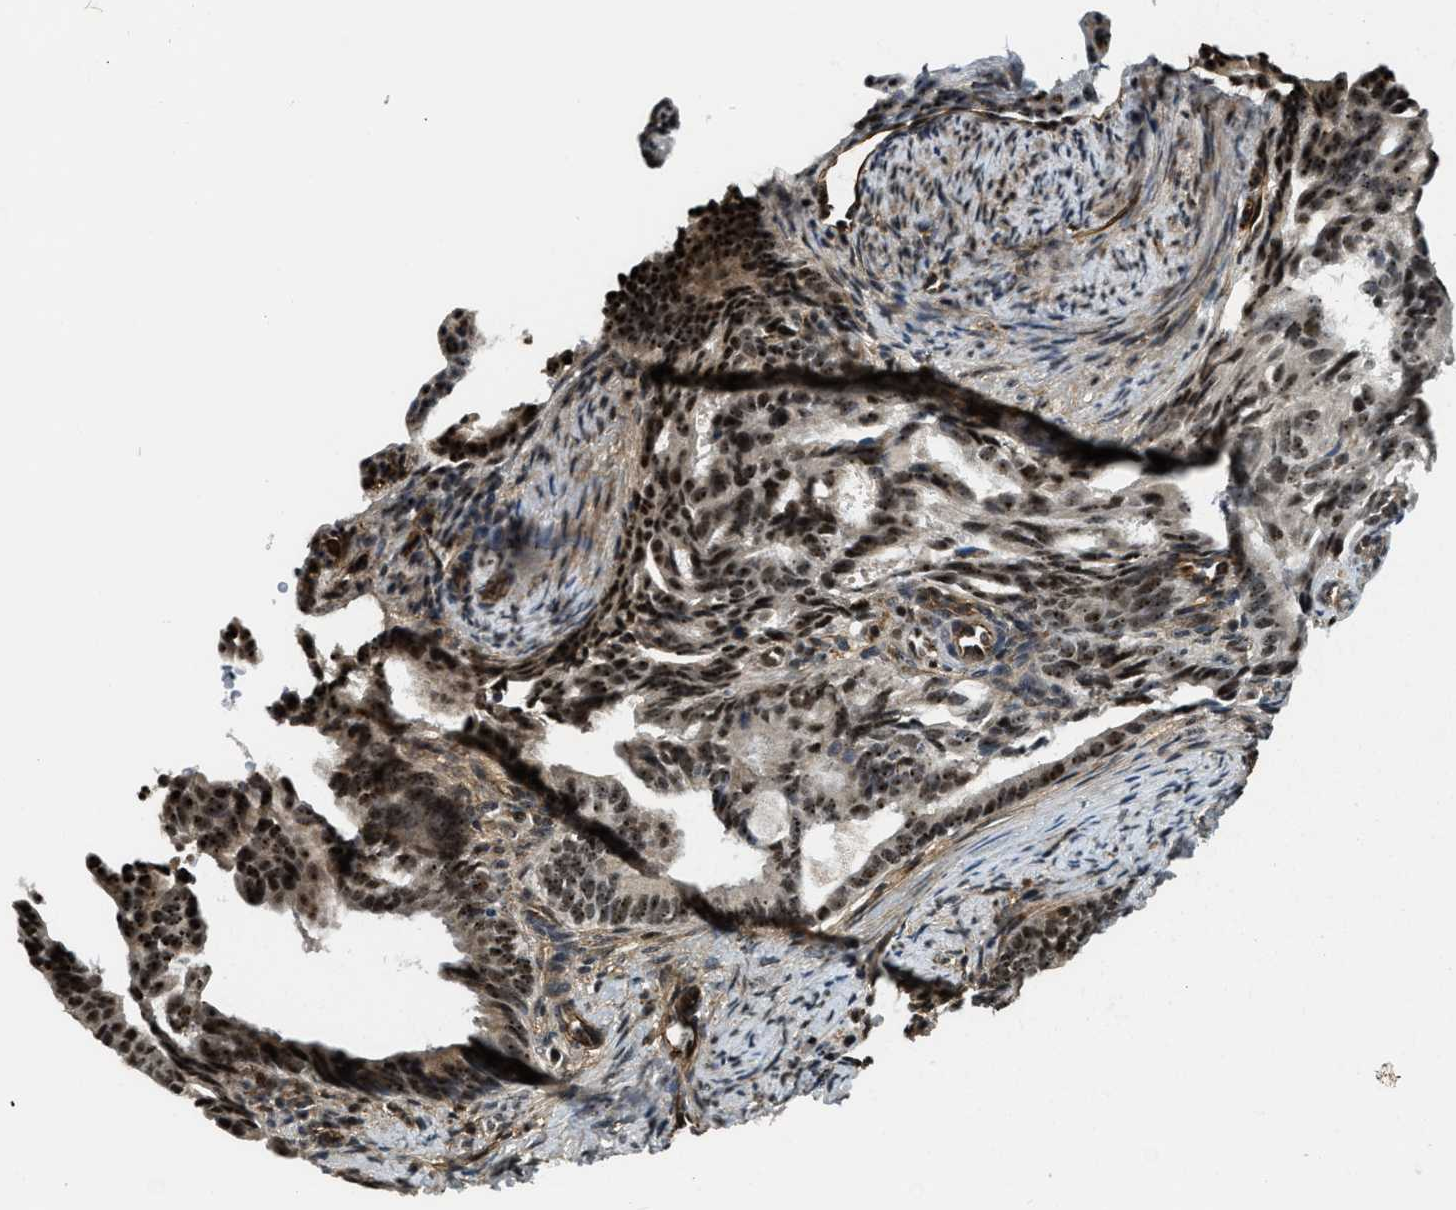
{"staining": {"intensity": "strong", "quantity": ">75%", "location": "nuclear"}, "tissue": "endometrial cancer", "cell_type": "Tumor cells", "image_type": "cancer", "snomed": [{"axis": "morphology", "description": "Adenocarcinoma, NOS"}, {"axis": "topography", "description": "Endometrium"}], "caption": "Protein staining by immunohistochemistry shows strong nuclear positivity in approximately >75% of tumor cells in endometrial cancer (adenocarcinoma).", "gene": "E2F1", "patient": {"sex": "female", "age": 58}}